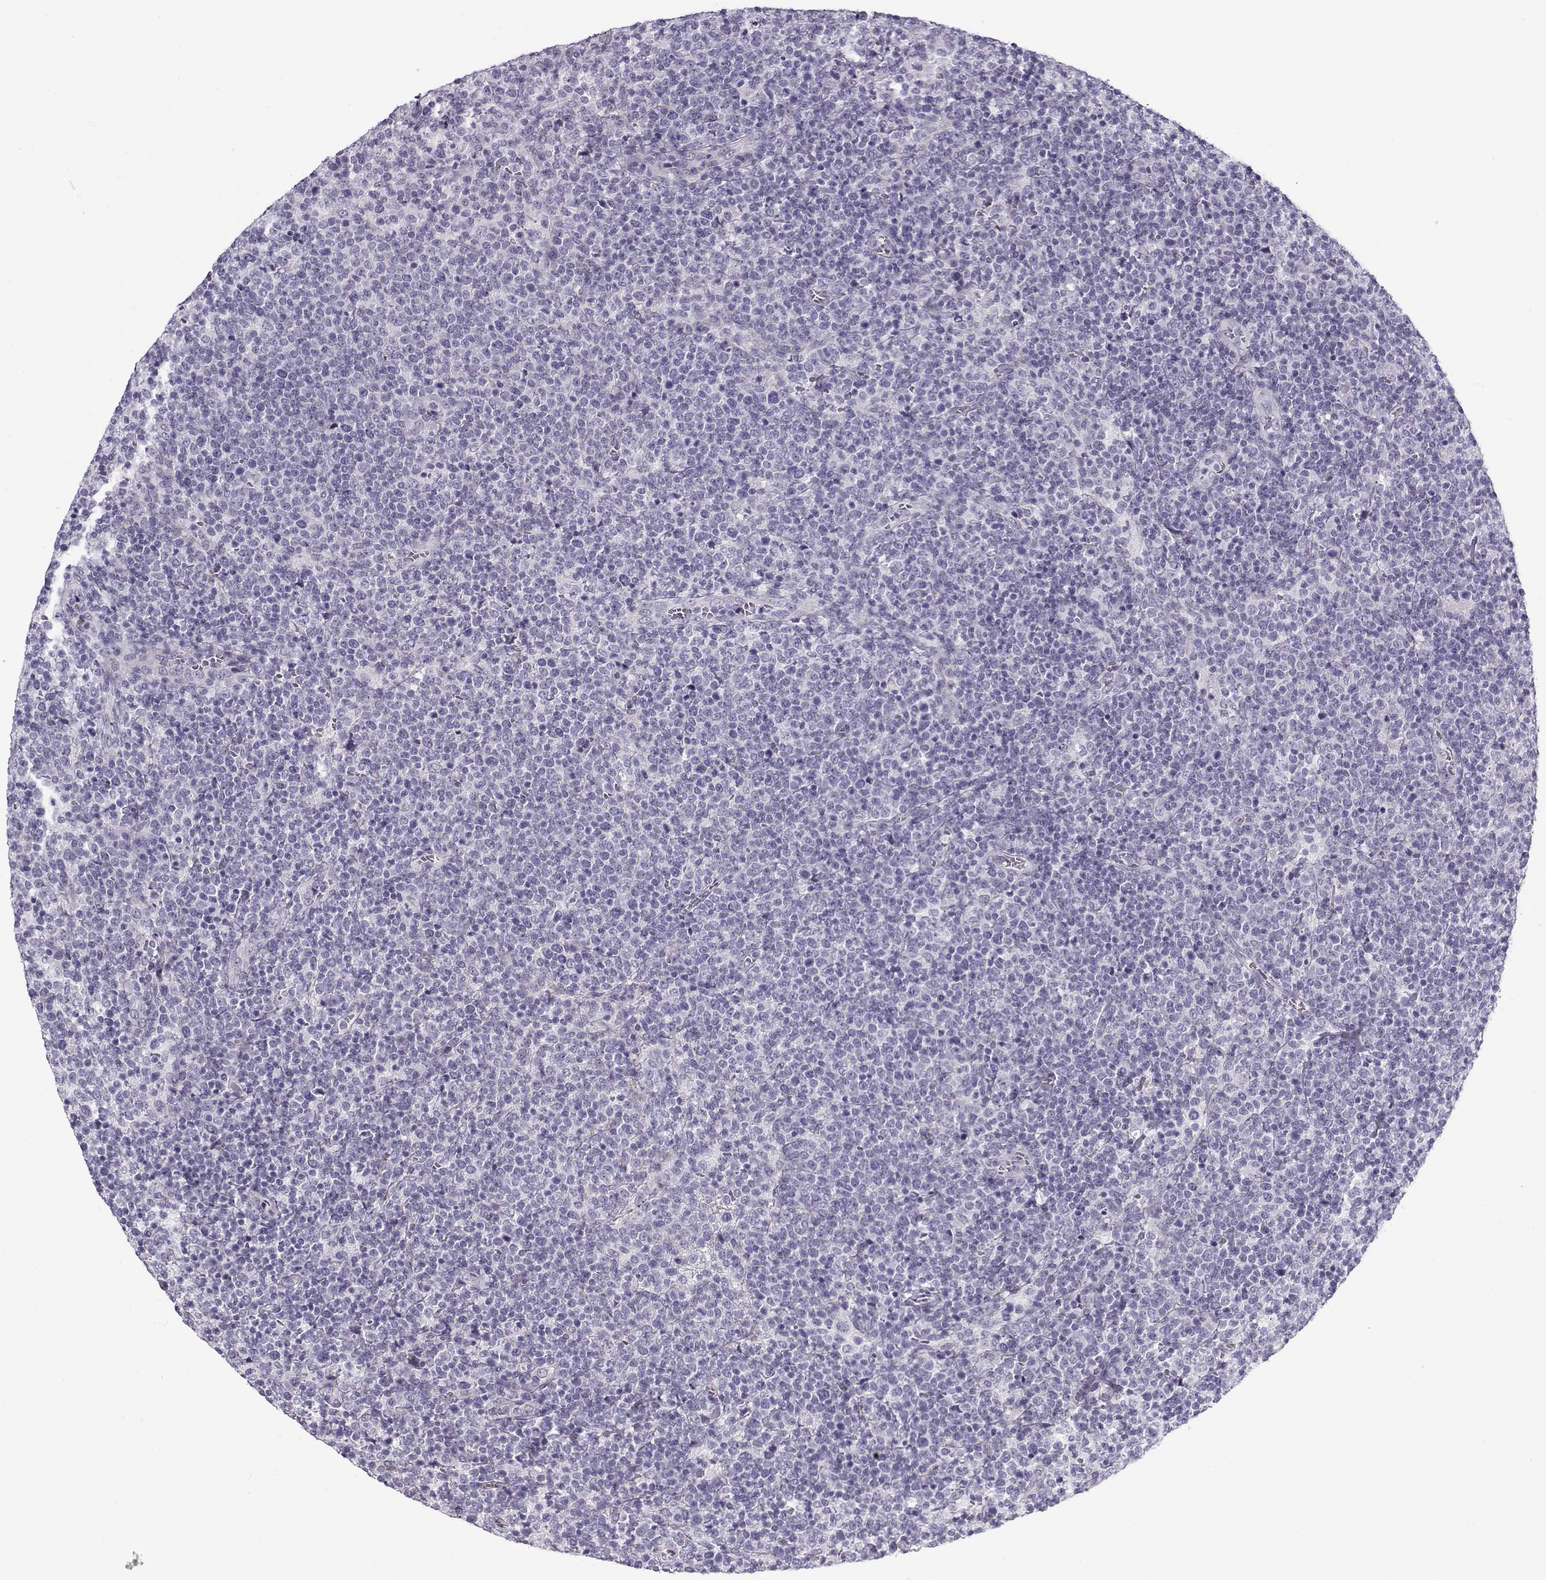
{"staining": {"intensity": "negative", "quantity": "none", "location": "none"}, "tissue": "lymphoma", "cell_type": "Tumor cells", "image_type": "cancer", "snomed": [{"axis": "morphology", "description": "Malignant lymphoma, non-Hodgkin's type, High grade"}, {"axis": "topography", "description": "Lymph node"}], "caption": "Tumor cells show no significant protein staining in malignant lymphoma, non-Hodgkin's type (high-grade).", "gene": "GTSF1L", "patient": {"sex": "male", "age": 61}}